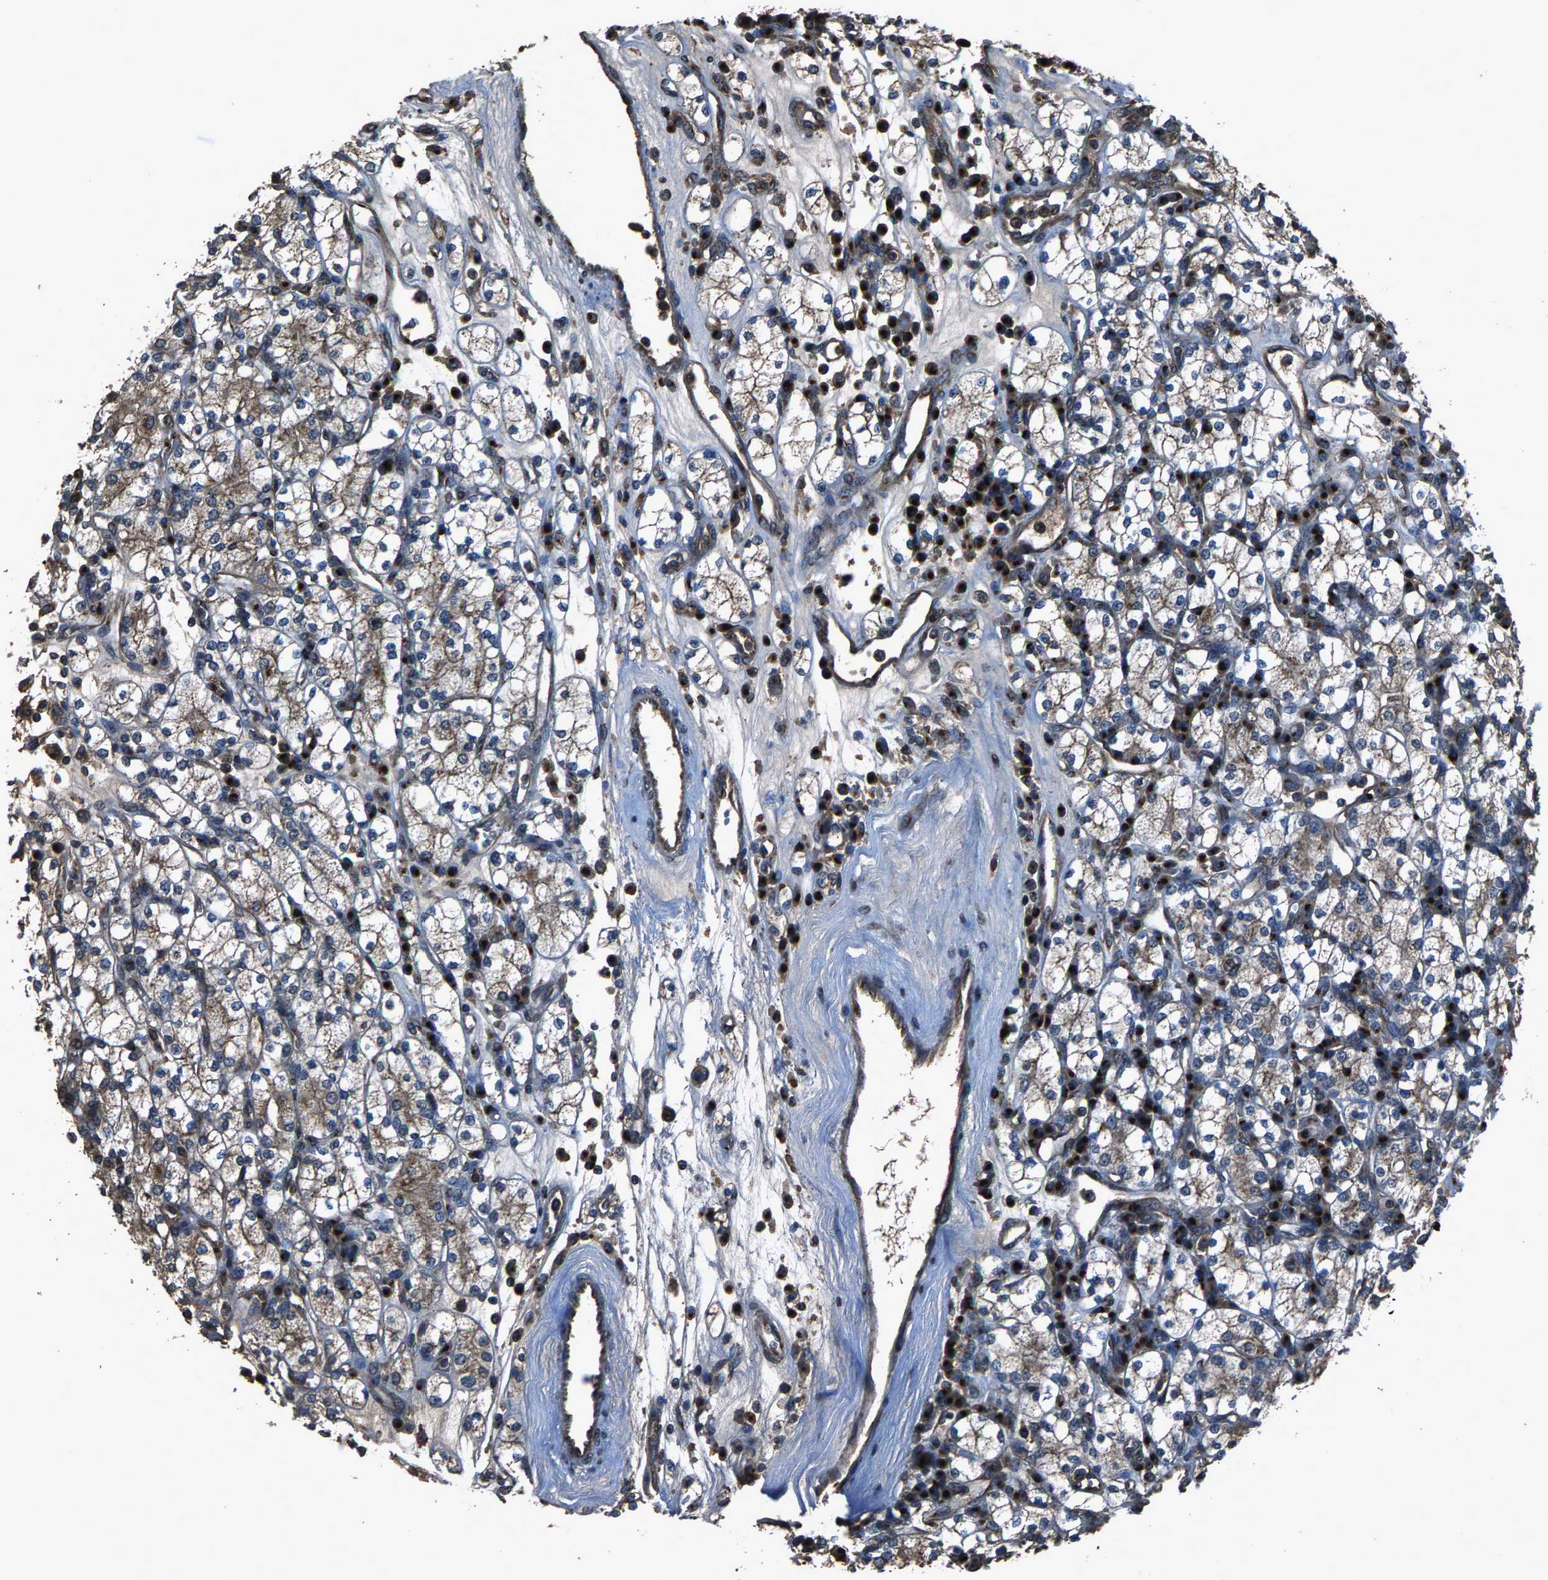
{"staining": {"intensity": "moderate", "quantity": "25%-75%", "location": "cytoplasmic/membranous"}, "tissue": "renal cancer", "cell_type": "Tumor cells", "image_type": "cancer", "snomed": [{"axis": "morphology", "description": "Adenocarcinoma, NOS"}, {"axis": "topography", "description": "Kidney"}], "caption": "Protein expression analysis of renal adenocarcinoma demonstrates moderate cytoplasmic/membranous positivity in about 25%-75% of tumor cells.", "gene": "SLC38A10", "patient": {"sex": "male", "age": 77}}